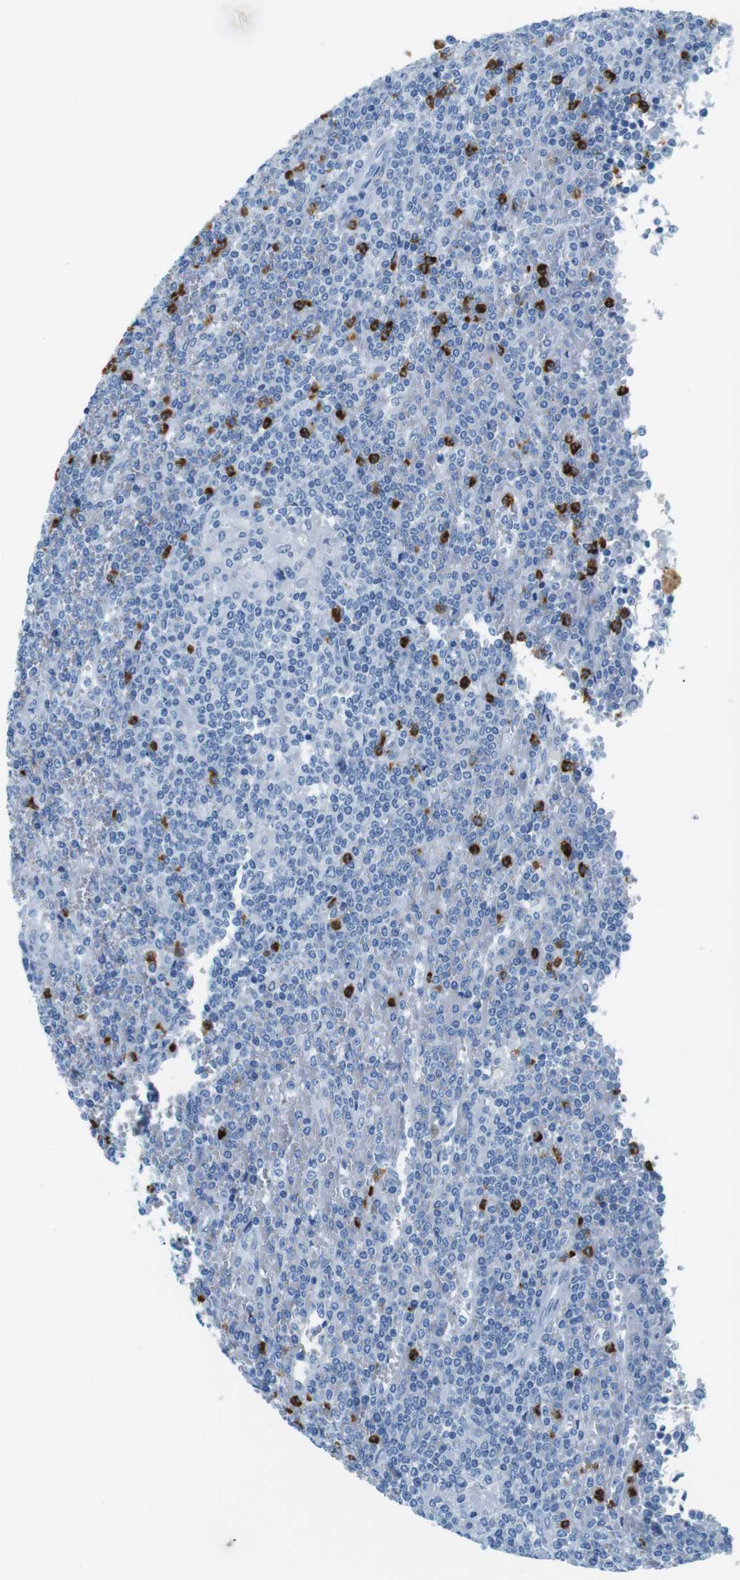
{"staining": {"intensity": "negative", "quantity": "none", "location": "none"}, "tissue": "lymphoma", "cell_type": "Tumor cells", "image_type": "cancer", "snomed": [{"axis": "morphology", "description": "Malignant lymphoma, non-Hodgkin's type, Low grade"}, {"axis": "topography", "description": "Spleen"}], "caption": "Immunohistochemical staining of low-grade malignant lymphoma, non-Hodgkin's type exhibits no significant staining in tumor cells.", "gene": "MCEMP1", "patient": {"sex": "female", "age": 19}}